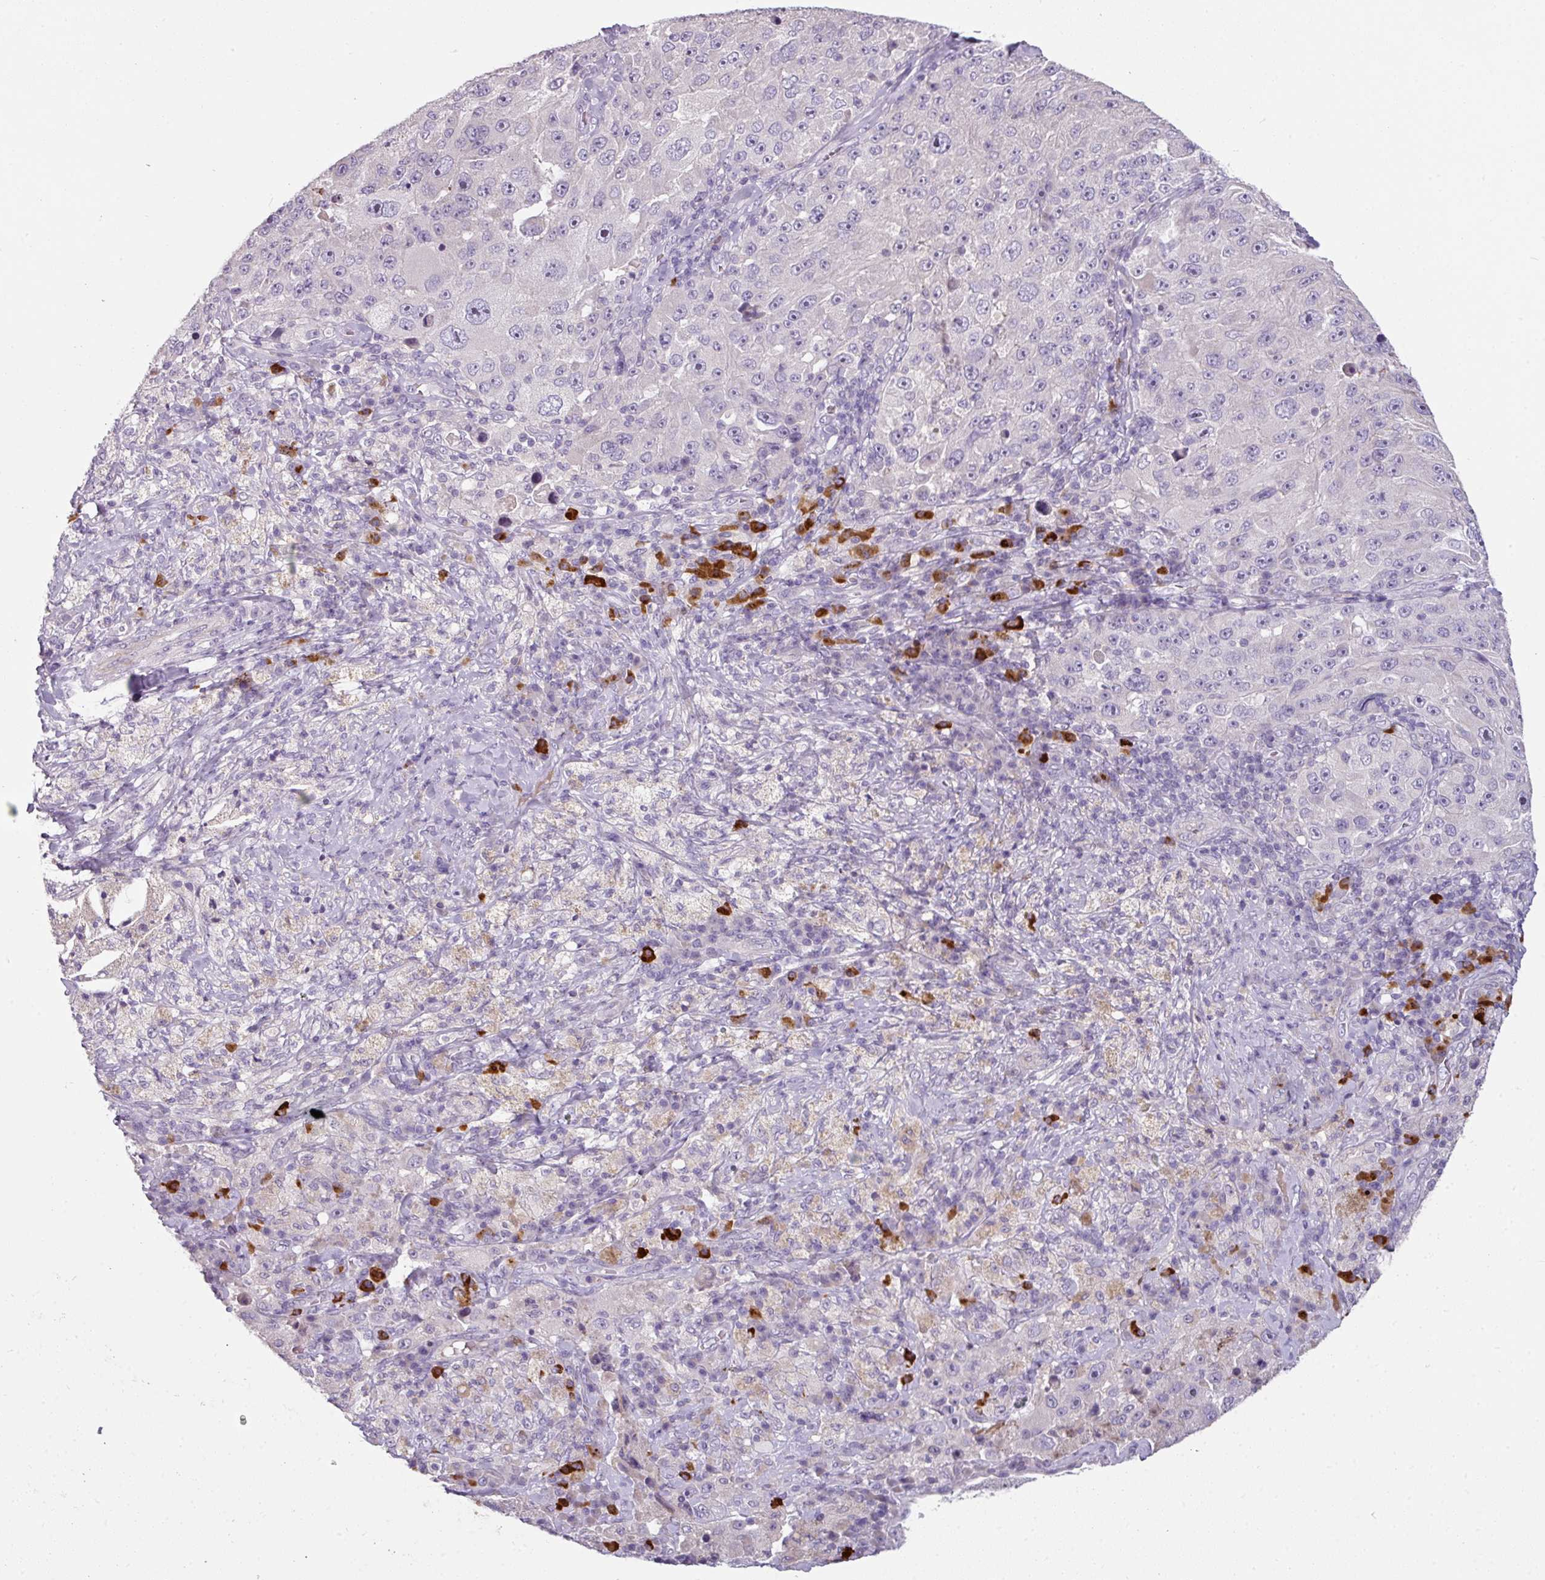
{"staining": {"intensity": "negative", "quantity": "none", "location": "none"}, "tissue": "melanoma", "cell_type": "Tumor cells", "image_type": "cancer", "snomed": [{"axis": "morphology", "description": "Malignant melanoma, Metastatic site"}, {"axis": "topography", "description": "Lymph node"}], "caption": "Immunohistochemical staining of malignant melanoma (metastatic site) displays no significant expression in tumor cells.", "gene": "FHAD1", "patient": {"sex": "male", "age": 62}}